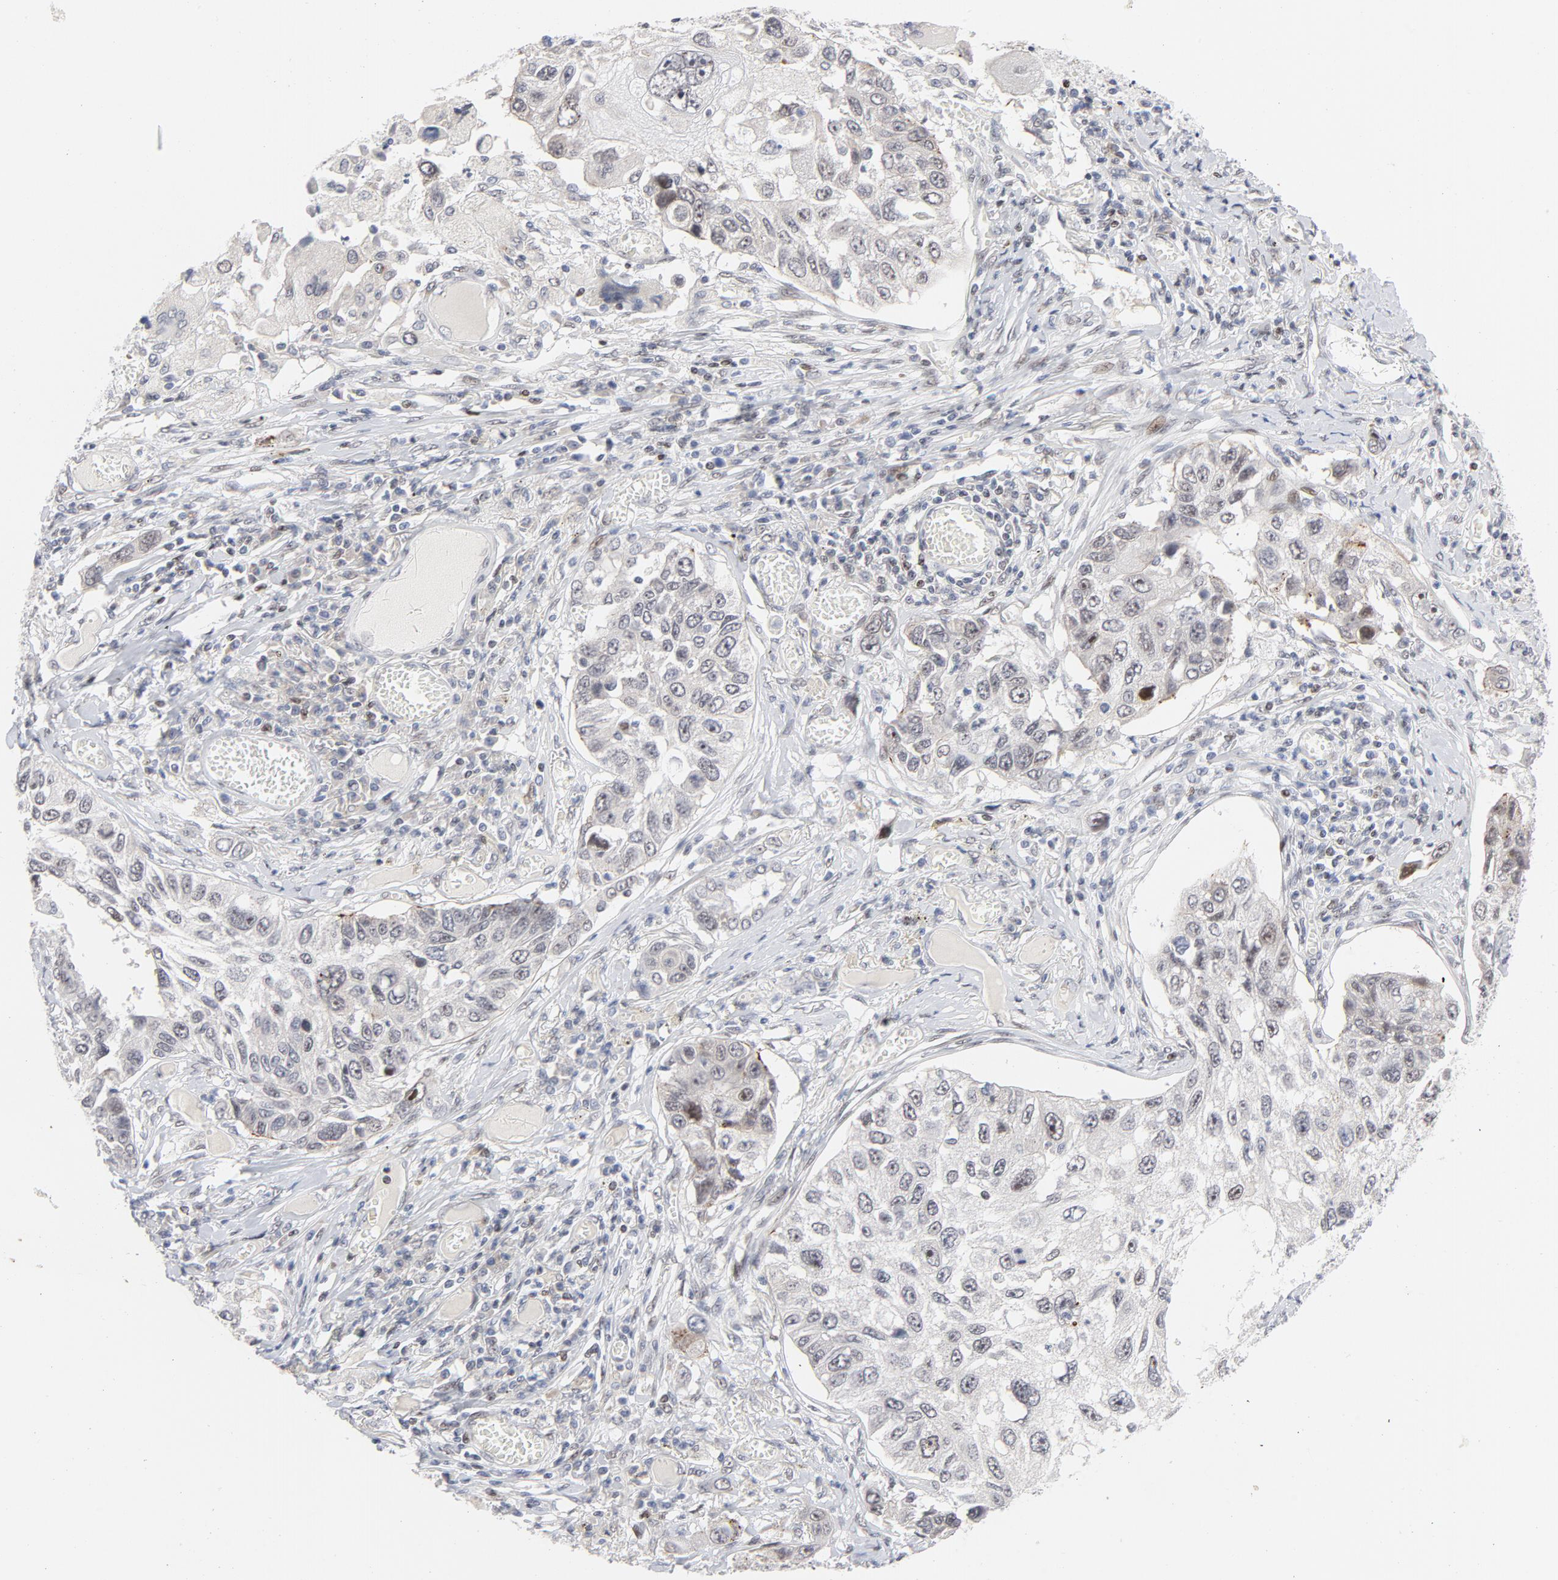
{"staining": {"intensity": "weak", "quantity": "<25%", "location": "nuclear"}, "tissue": "lung cancer", "cell_type": "Tumor cells", "image_type": "cancer", "snomed": [{"axis": "morphology", "description": "Squamous cell carcinoma, NOS"}, {"axis": "topography", "description": "Lung"}], "caption": "This is an IHC image of human lung cancer. There is no staining in tumor cells.", "gene": "NFIC", "patient": {"sex": "male", "age": 71}}